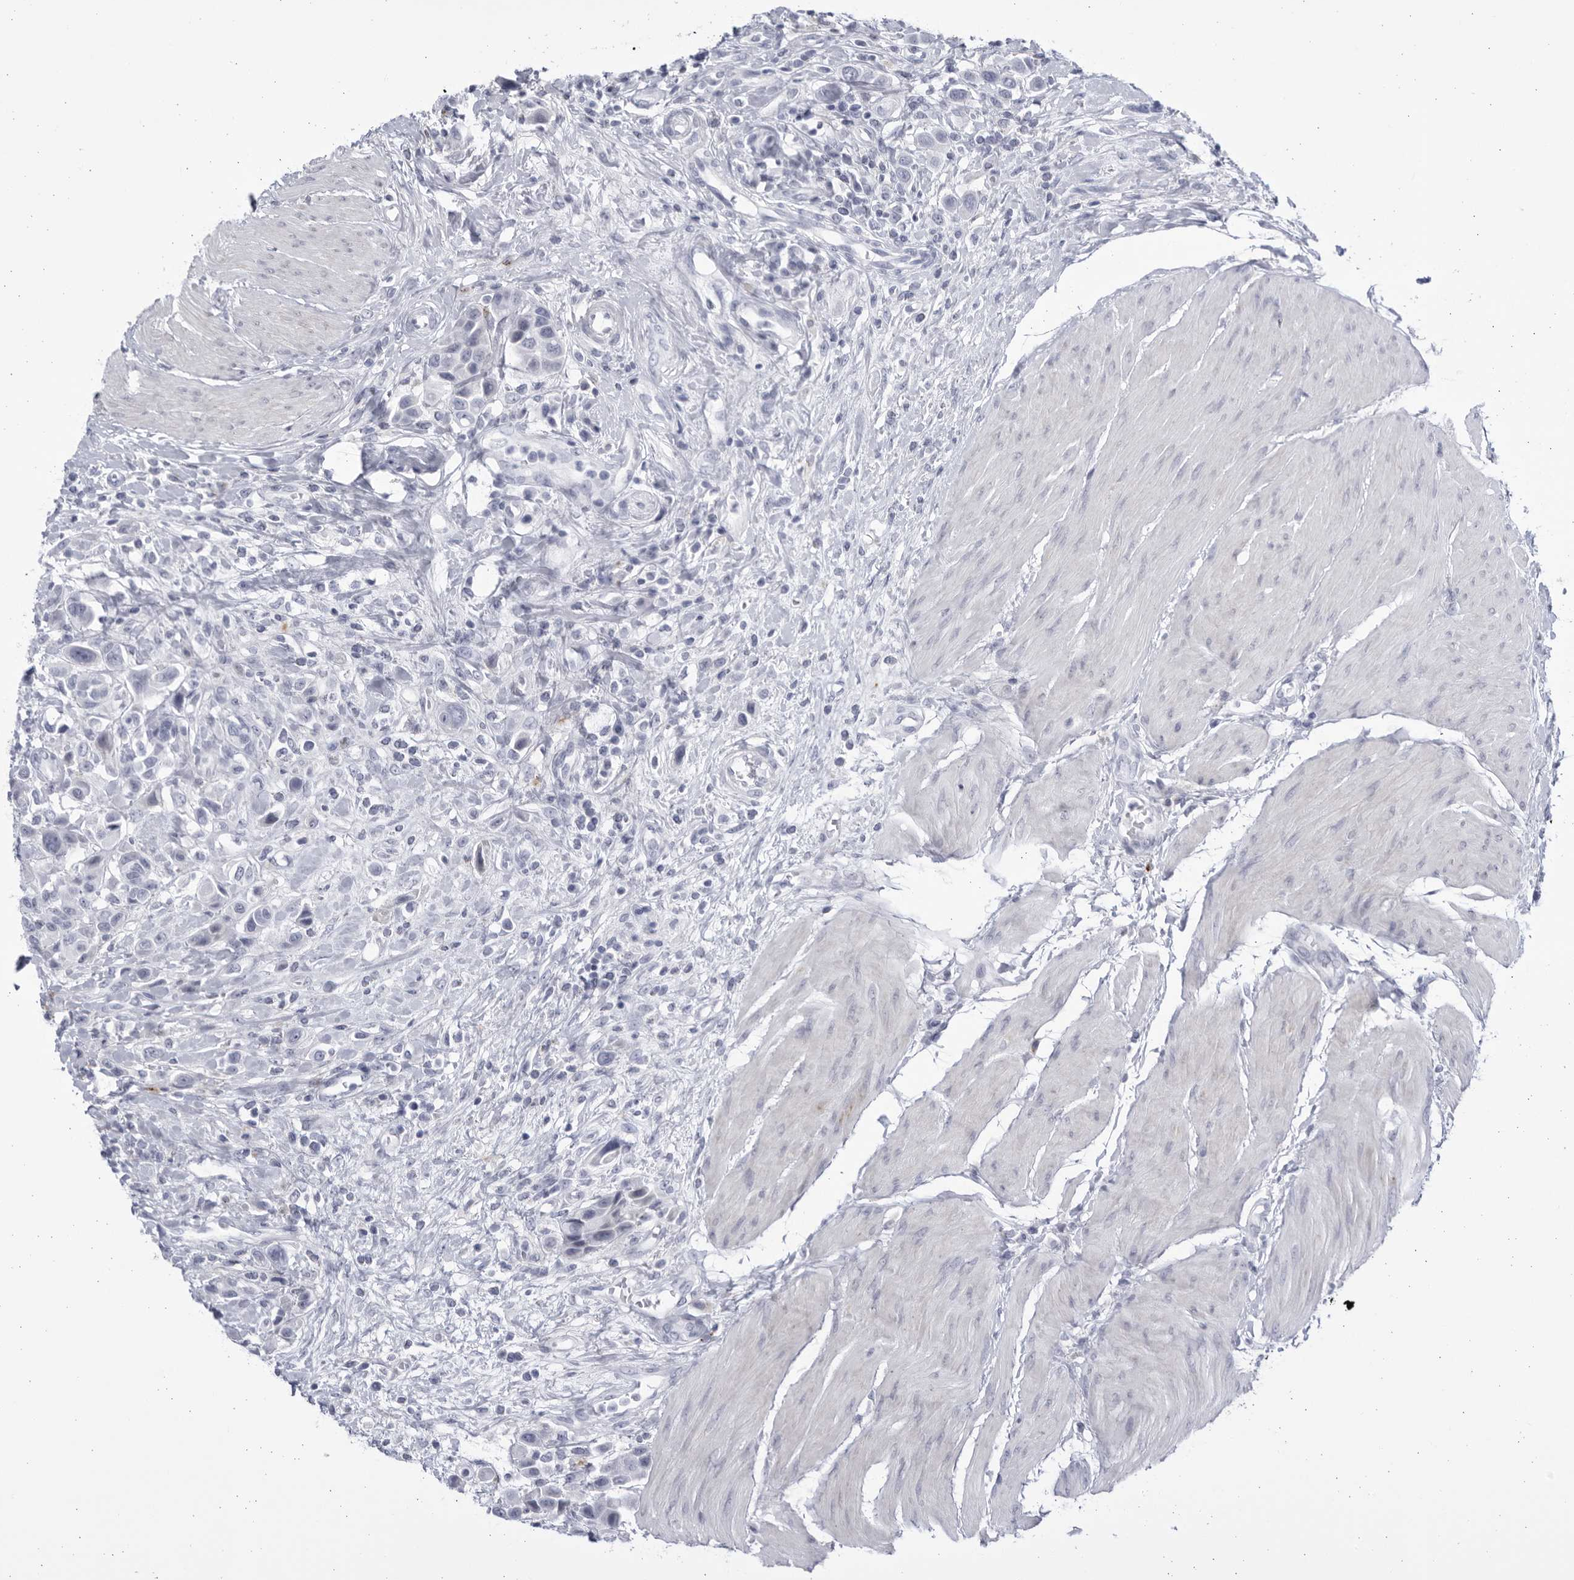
{"staining": {"intensity": "negative", "quantity": "none", "location": "none"}, "tissue": "urothelial cancer", "cell_type": "Tumor cells", "image_type": "cancer", "snomed": [{"axis": "morphology", "description": "Urothelial carcinoma, High grade"}, {"axis": "topography", "description": "Urinary bladder"}], "caption": "Tumor cells show no significant staining in urothelial cancer. The staining is performed using DAB brown chromogen with nuclei counter-stained in using hematoxylin.", "gene": "CCDC181", "patient": {"sex": "male", "age": 50}}